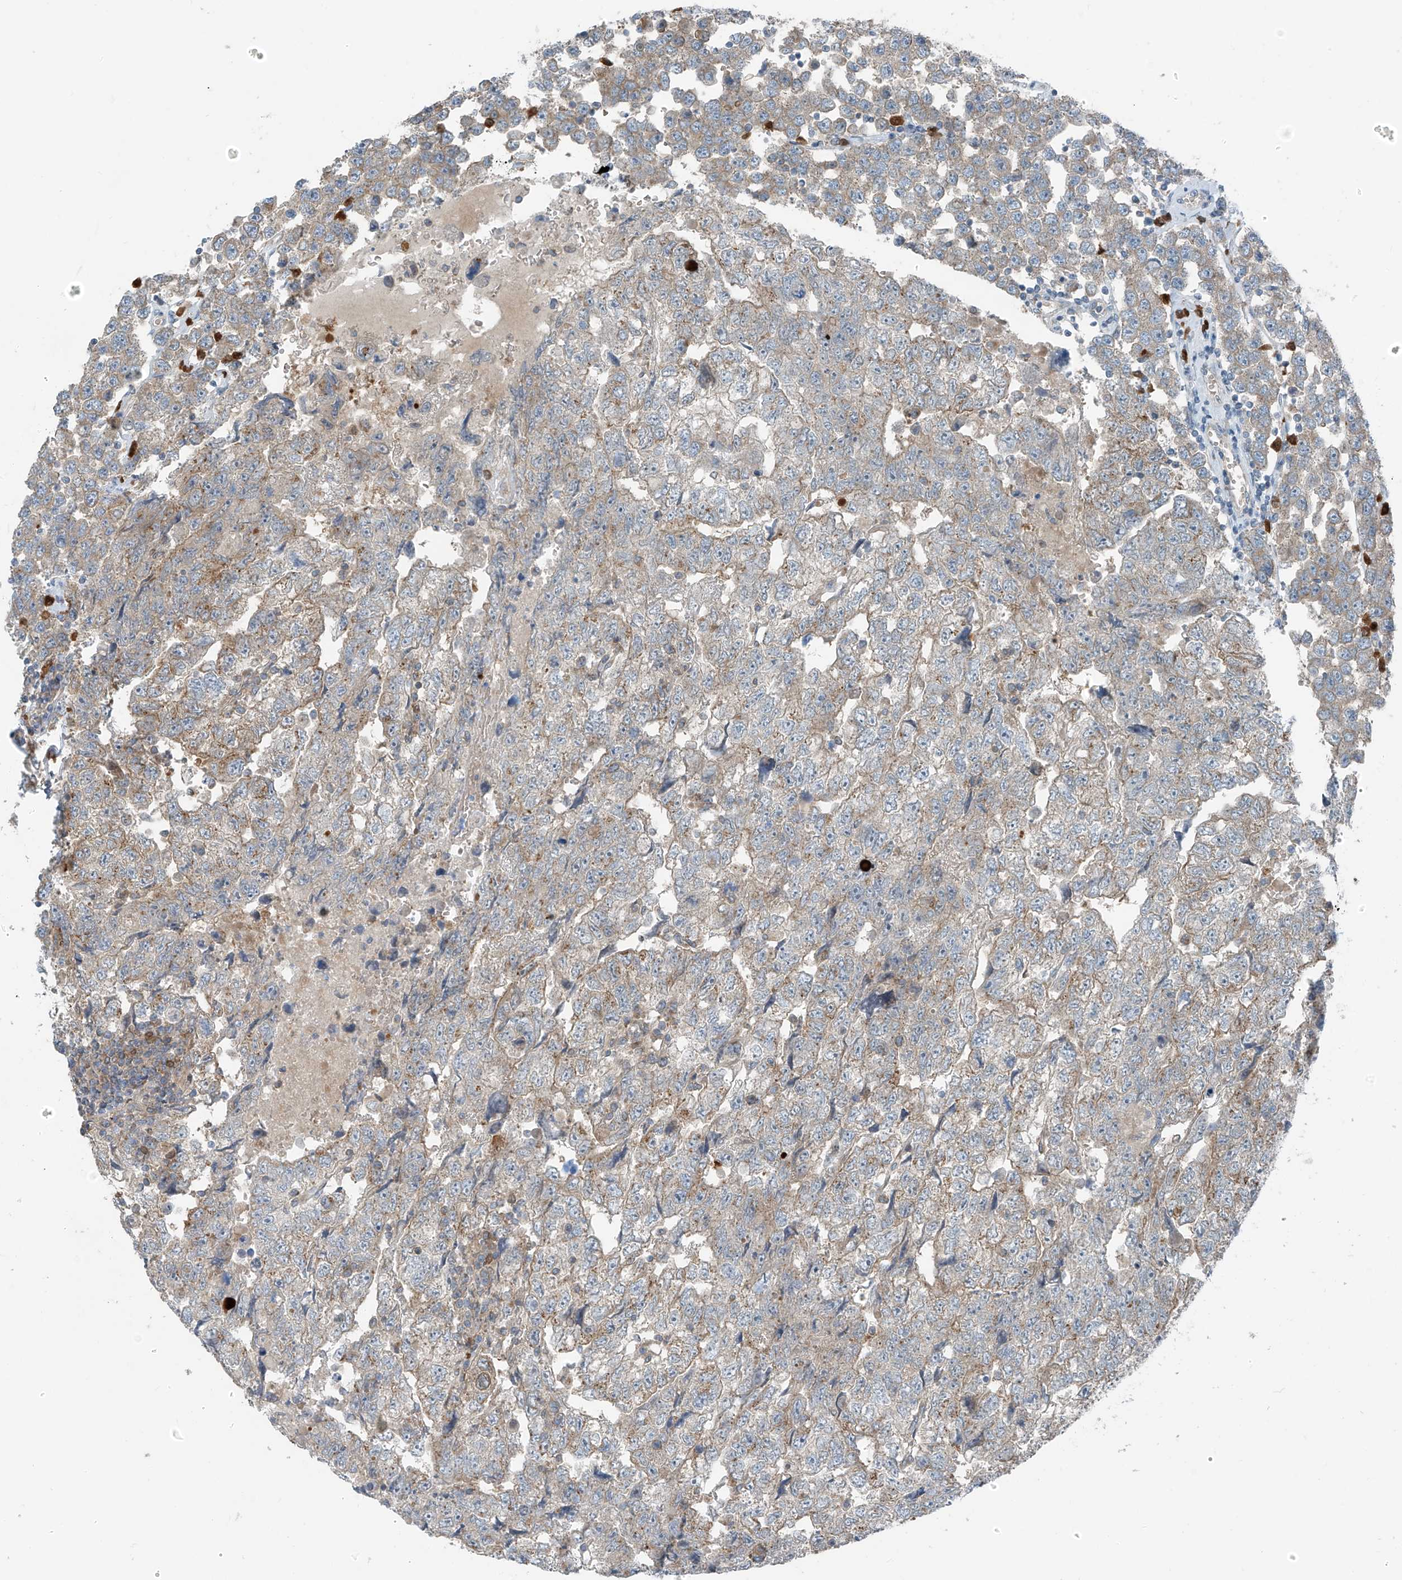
{"staining": {"intensity": "moderate", "quantity": ">75%", "location": "cytoplasmic/membranous"}, "tissue": "testis cancer", "cell_type": "Tumor cells", "image_type": "cancer", "snomed": [{"axis": "morphology", "description": "Carcinoma, Embryonal, NOS"}, {"axis": "topography", "description": "Testis"}], "caption": "A photomicrograph showing moderate cytoplasmic/membranous positivity in approximately >75% of tumor cells in testis cancer (embryonal carcinoma), as visualized by brown immunohistochemical staining.", "gene": "SLC12A6", "patient": {"sex": "male", "age": 36}}